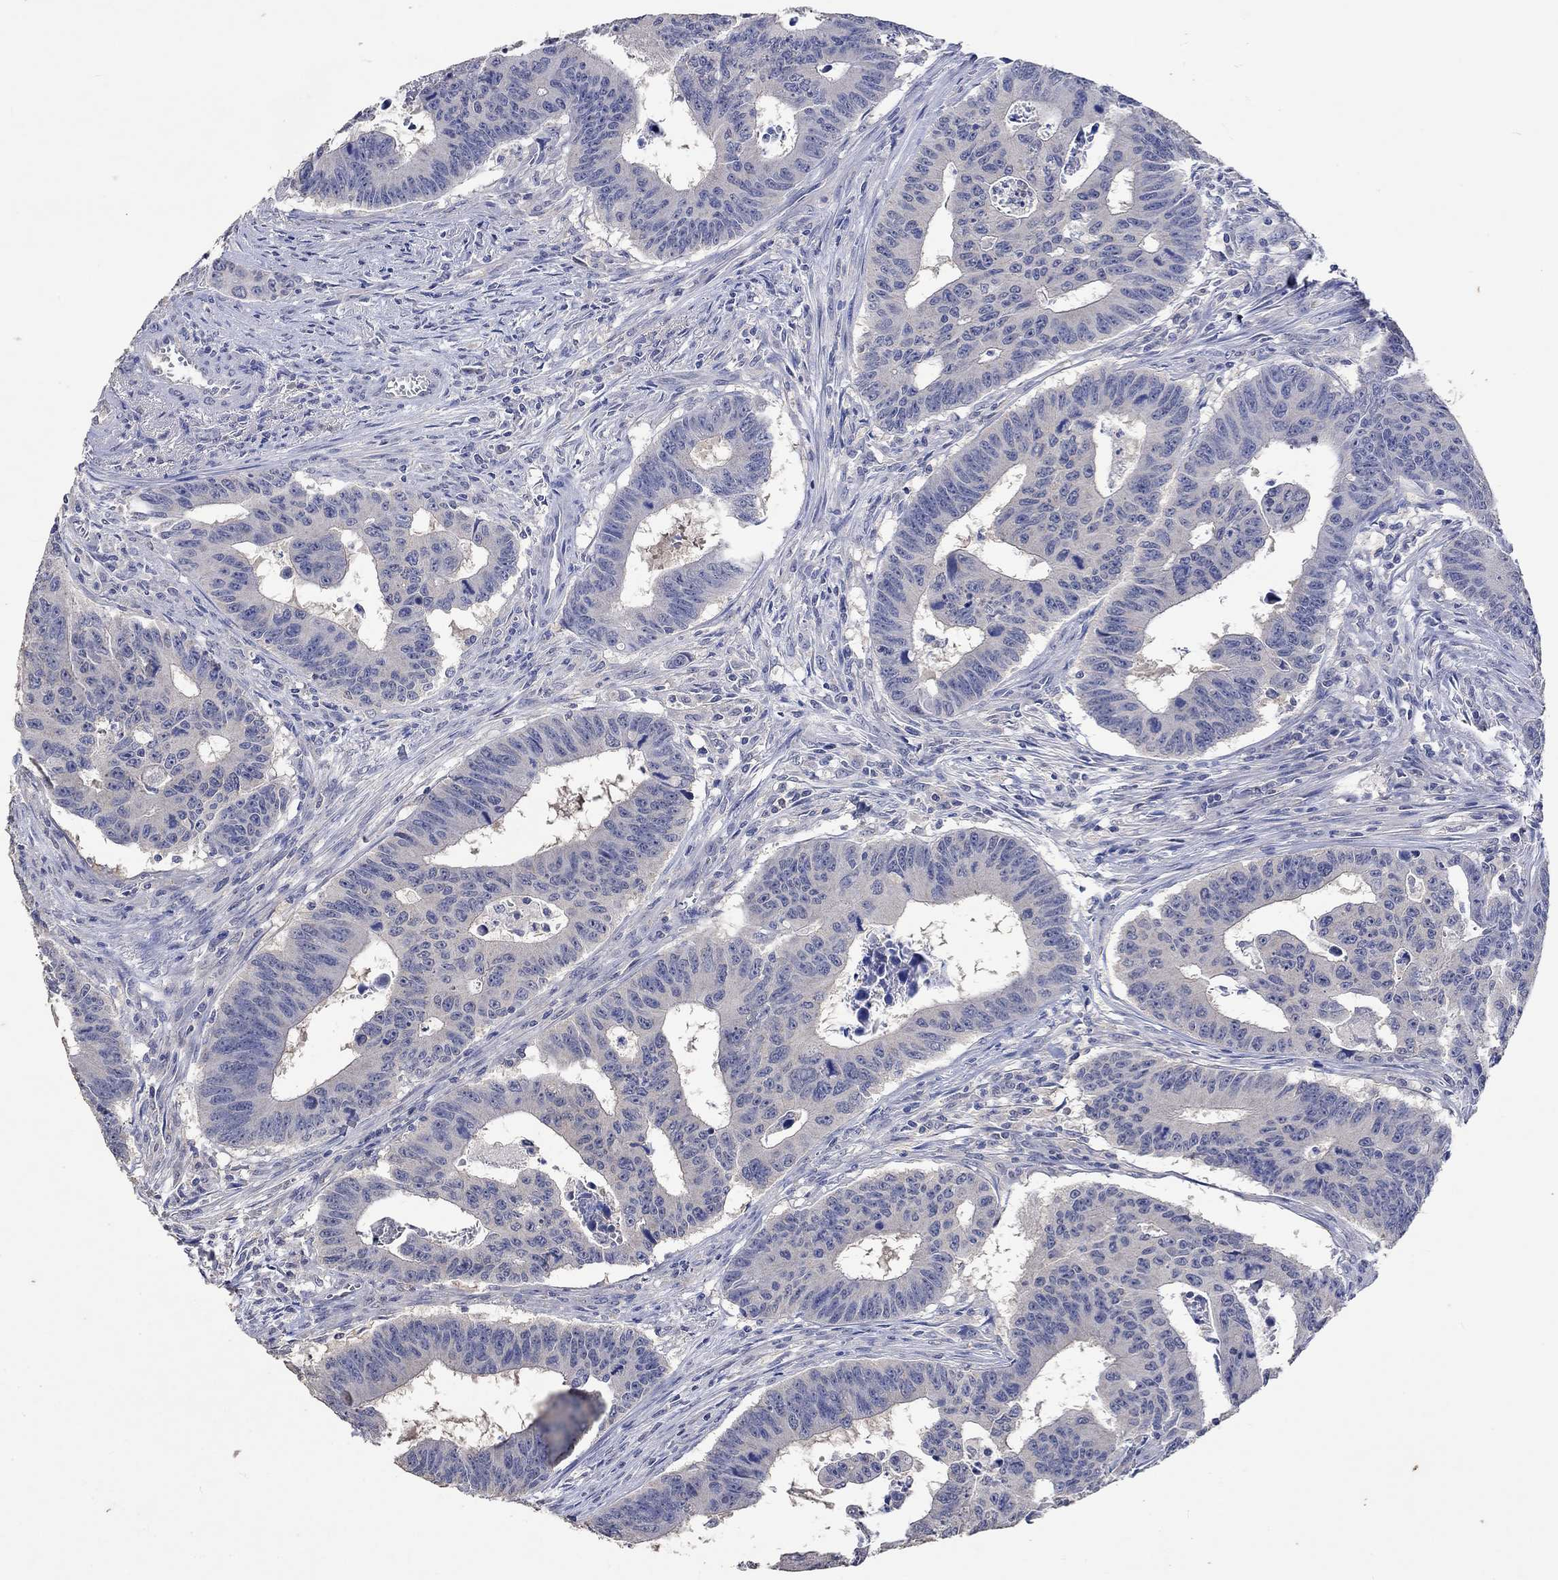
{"staining": {"intensity": "negative", "quantity": "none", "location": "none"}, "tissue": "colorectal cancer", "cell_type": "Tumor cells", "image_type": "cancer", "snomed": [{"axis": "morphology", "description": "Adenocarcinoma, NOS"}, {"axis": "topography", "description": "Appendix"}, {"axis": "topography", "description": "Colon"}, {"axis": "topography", "description": "Cecum"}, {"axis": "topography", "description": "Colon asc"}], "caption": "Micrograph shows no protein expression in tumor cells of colorectal cancer tissue.", "gene": "PTPN20", "patient": {"sex": "female", "age": 85}}